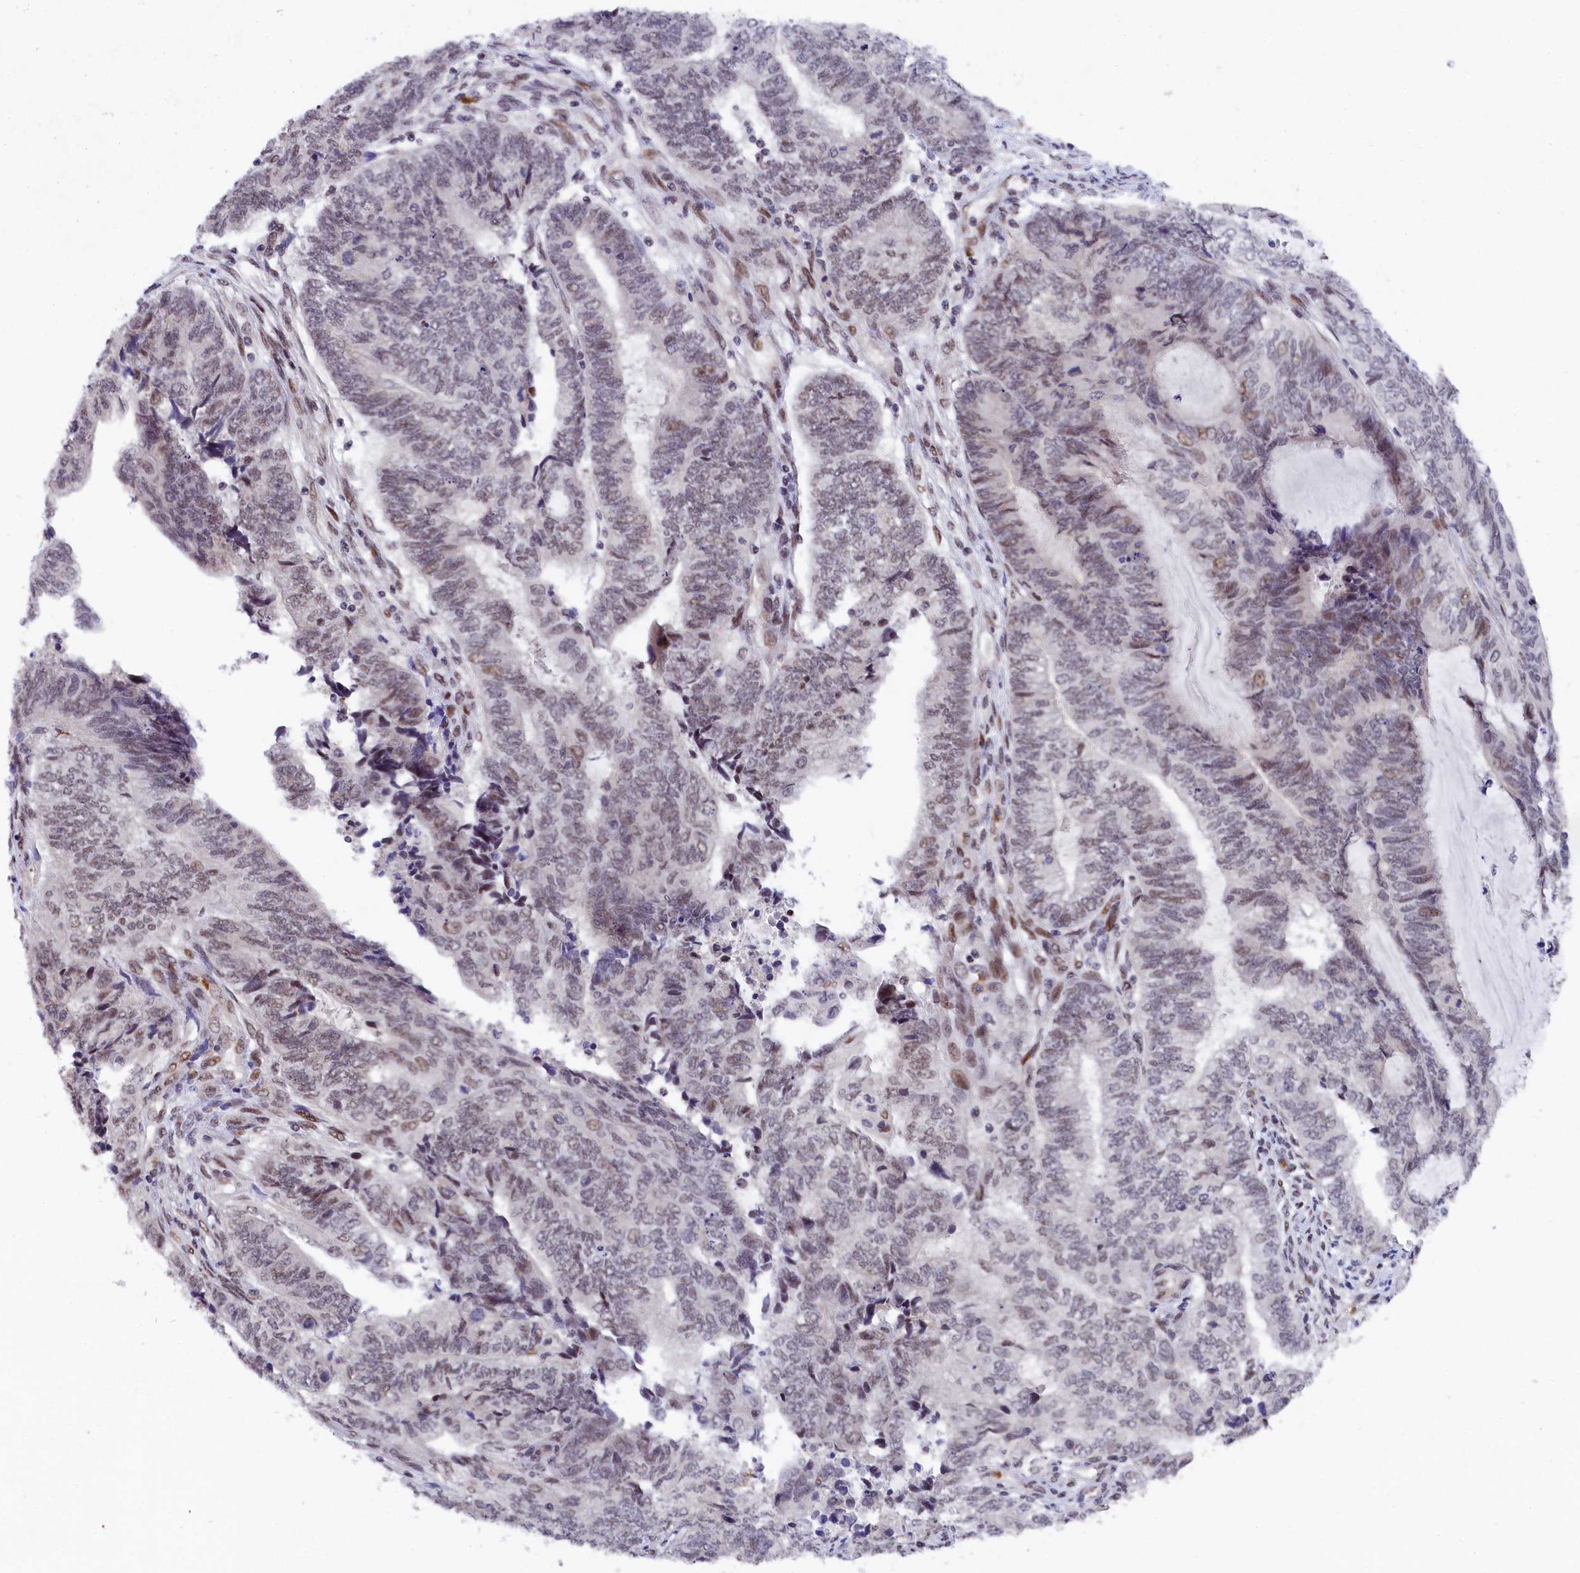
{"staining": {"intensity": "moderate", "quantity": "<25%", "location": "nuclear"}, "tissue": "endometrial cancer", "cell_type": "Tumor cells", "image_type": "cancer", "snomed": [{"axis": "morphology", "description": "Adenocarcinoma, NOS"}, {"axis": "topography", "description": "Uterus"}, {"axis": "topography", "description": "Endometrium"}], "caption": "Immunohistochemical staining of endometrial adenocarcinoma reveals low levels of moderate nuclear expression in about <25% of tumor cells.", "gene": "ADIG", "patient": {"sex": "female", "age": 70}}